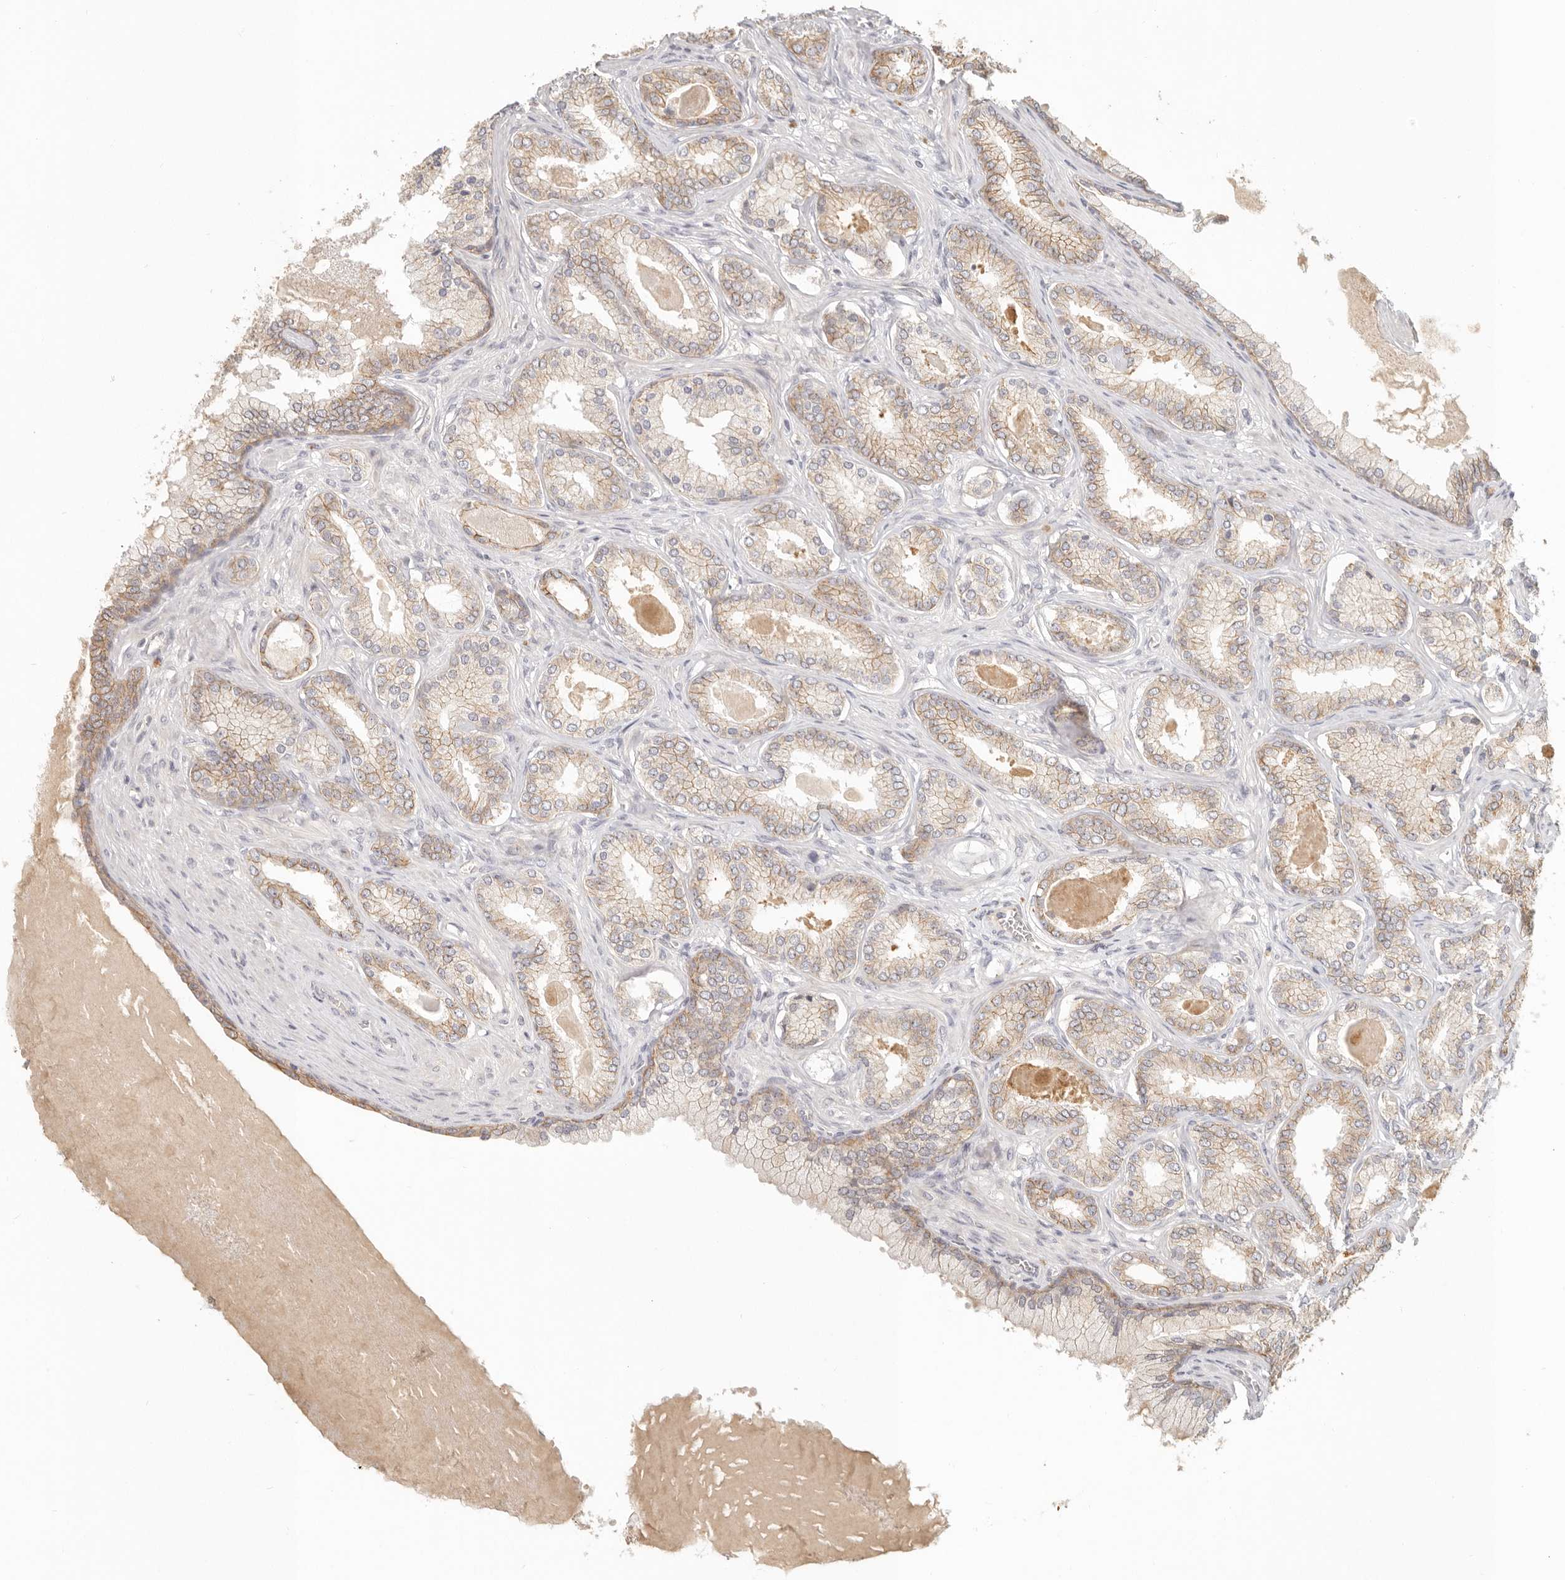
{"staining": {"intensity": "moderate", "quantity": ">75%", "location": "cytoplasmic/membranous"}, "tissue": "prostate cancer", "cell_type": "Tumor cells", "image_type": "cancer", "snomed": [{"axis": "morphology", "description": "Adenocarcinoma, Low grade"}, {"axis": "topography", "description": "Prostate"}], "caption": "Protein positivity by immunohistochemistry (IHC) shows moderate cytoplasmic/membranous positivity in about >75% of tumor cells in low-grade adenocarcinoma (prostate).", "gene": "ANXA9", "patient": {"sex": "male", "age": 70}}